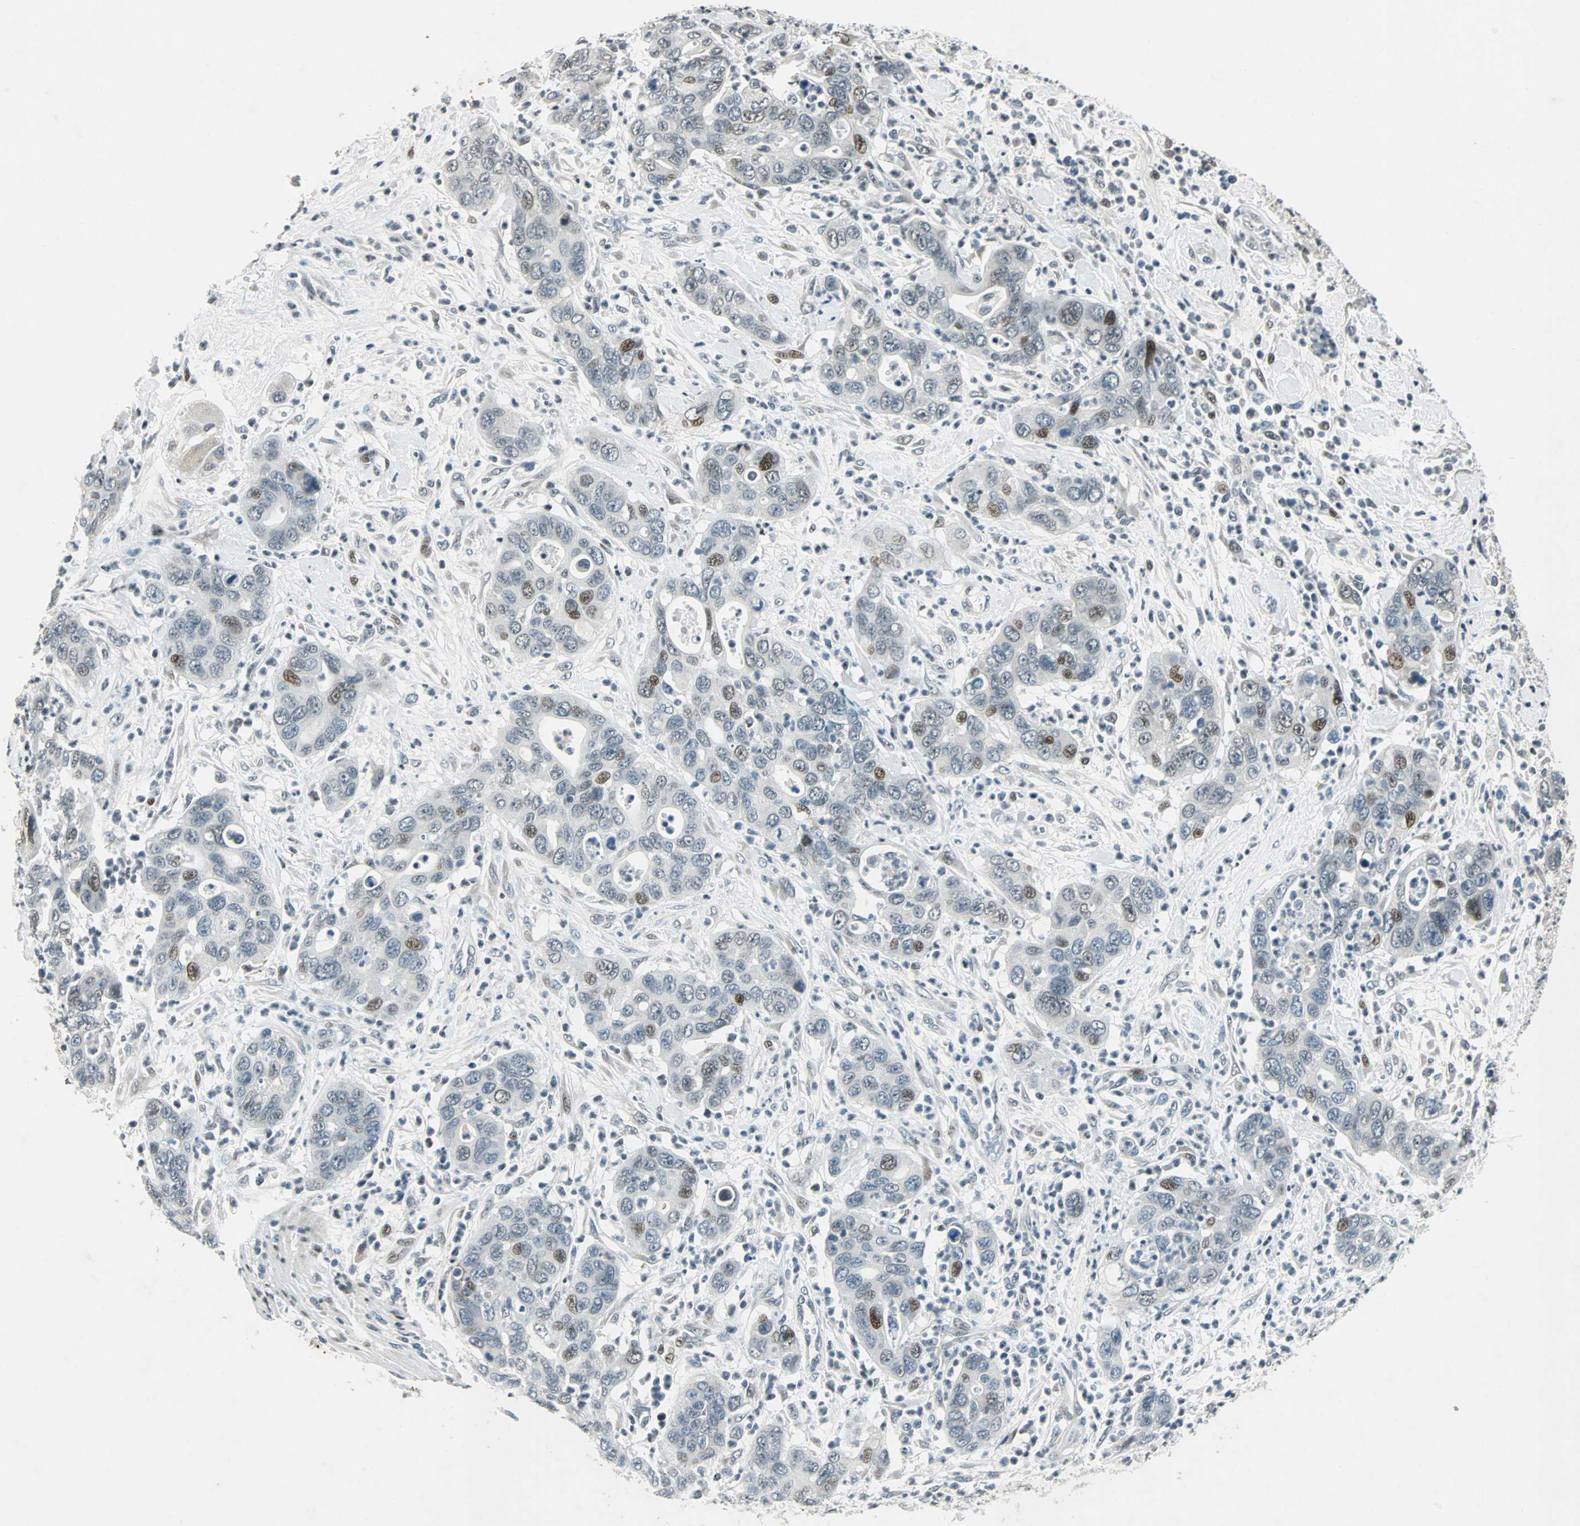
{"staining": {"intensity": "moderate", "quantity": "<25%", "location": "nuclear"}, "tissue": "pancreatic cancer", "cell_type": "Tumor cells", "image_type": "cancer", "snomed": [{"axis": "morphology", "description": "Adenocarcinoma, NOS"}, {"axis": "topography", "description": "Pancreas"}], "caption": "This histopathology image demonstrates pancreatic adenocarcinoma stained with IHC to label a protein in brown. The nuclear of tumor cells show moderate positivity for the protein. Nuclei are counter-stained blue.", "gene": "AJUBA", "patient": {"sex": "female", "age": 71}}